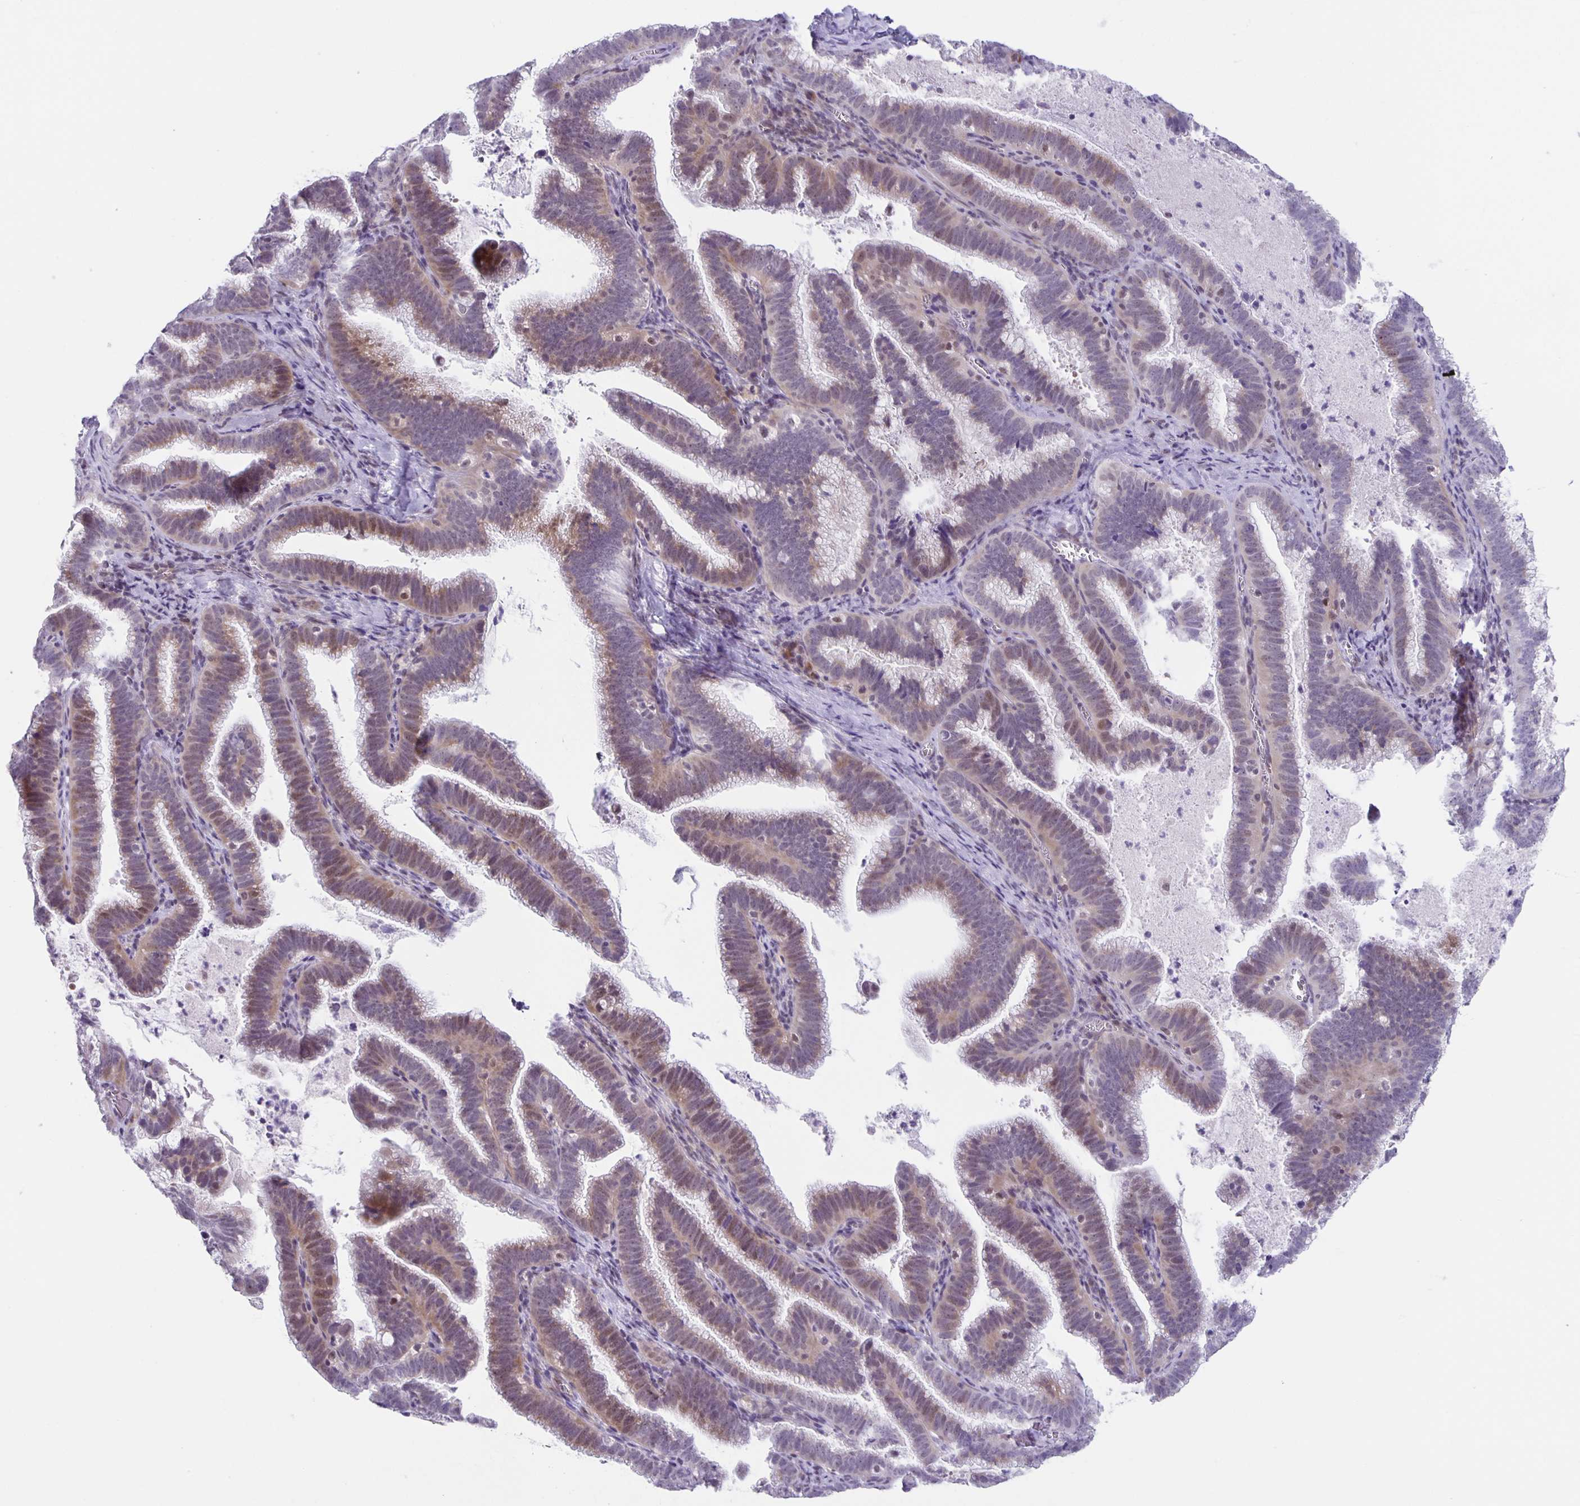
{"staining": {"intensity": "weak", "quantity": "25%-75%", "location": "cytoplasmic/membranous,nuclear"}, "tissue": "cervical cancer", "cell_type": "Tumor cells", "image_type": "cancer", "snomed": [{"axis": "morphology", "description": "Adenocarcinoma, NOS"}, {"axis": "topography", "description": "Cervix"}], "caption": "Tumor cells reveal low levels of weak cytoplasmic/membranous and nuclear staining in about 25%-75% of cells in human adenocarcinoma (cervical).", "gene": "PHRF1", "patient": {"sex": "female", "age": 61}}